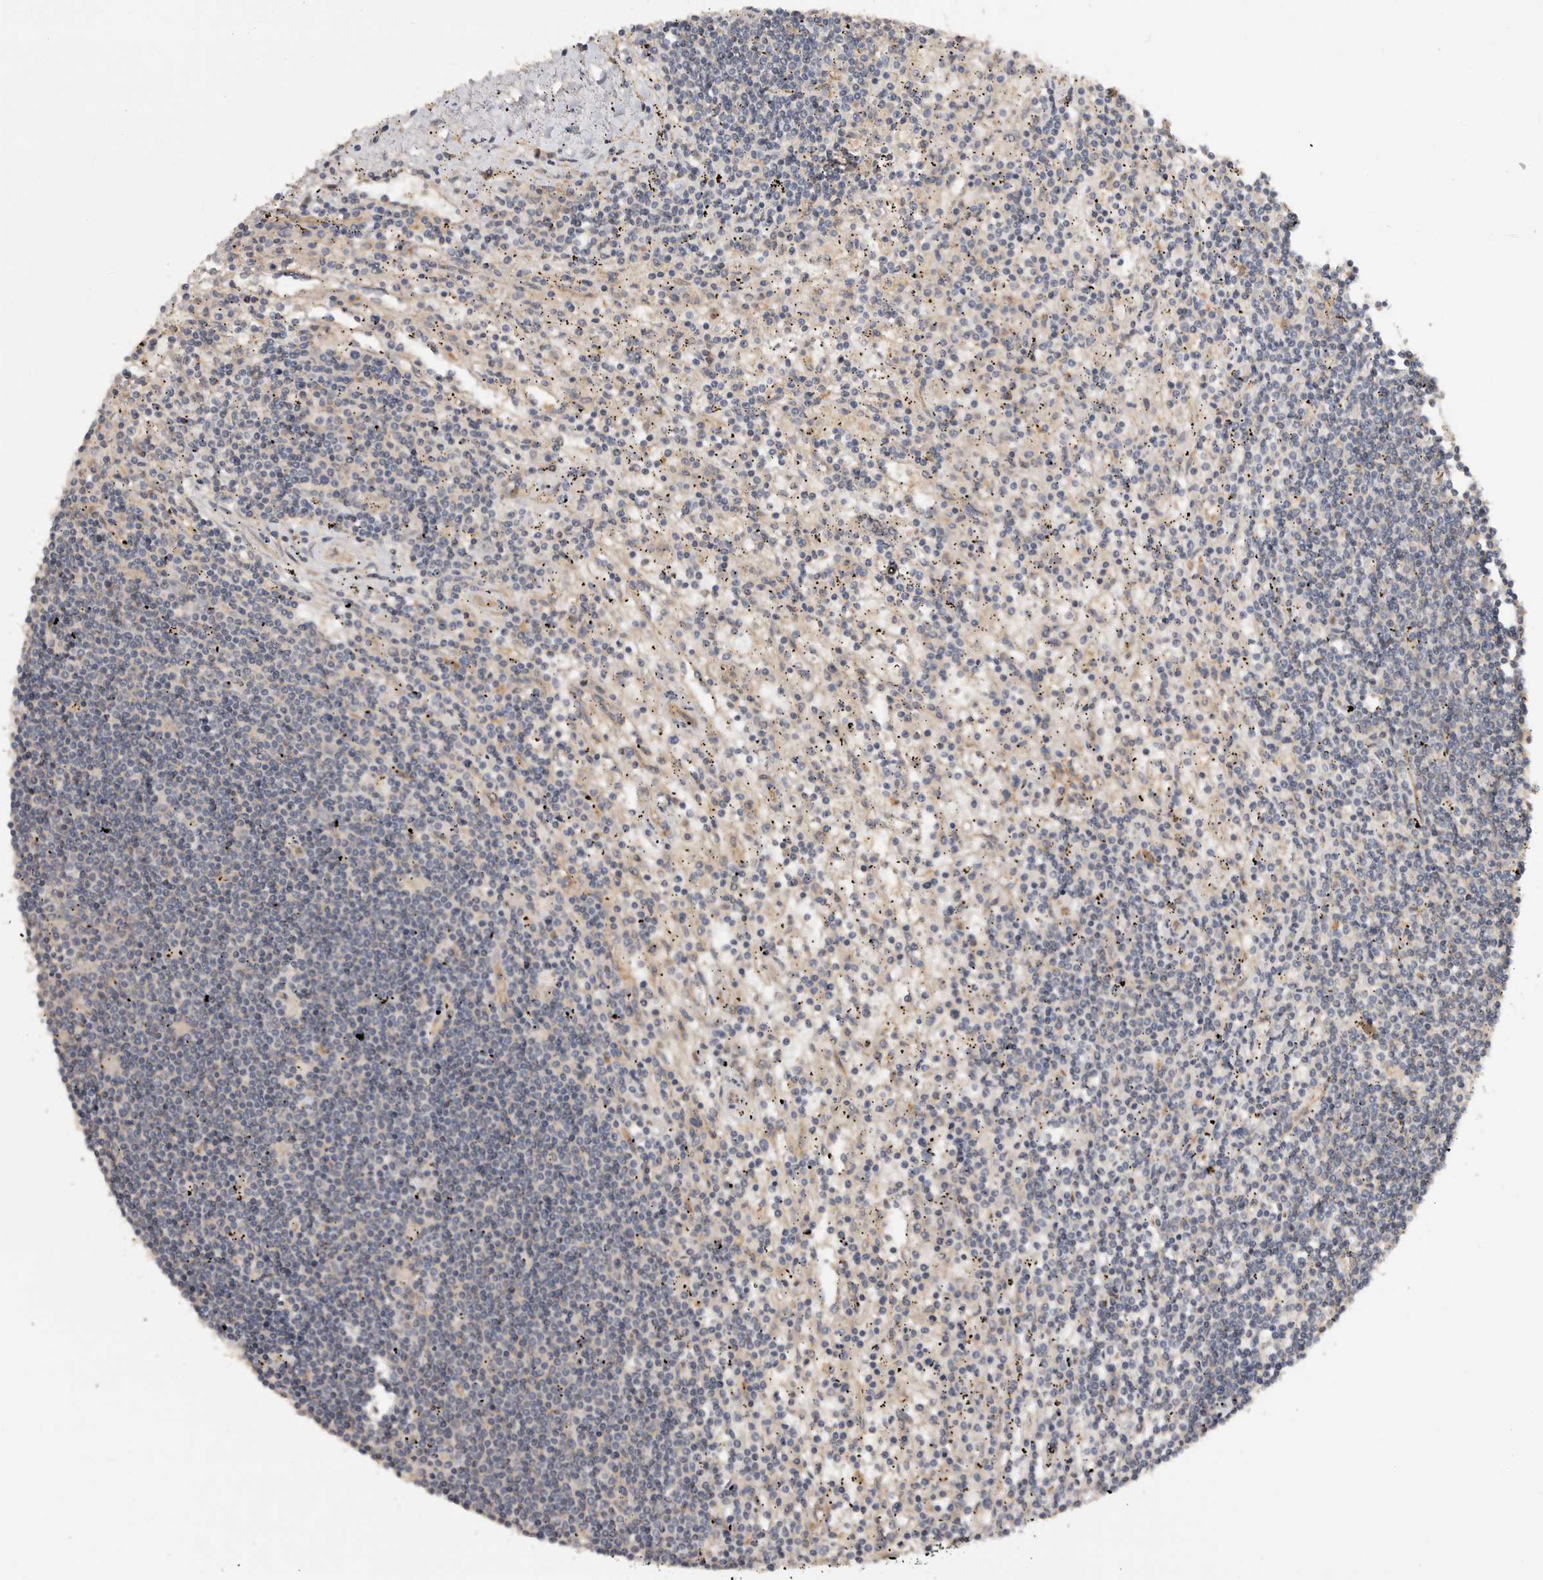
{"staining": {"intensity": "negative", "quantity": "none", "location": "none"}, "tissue": "lymphoma", "cell_type": "Tumor cells", "image_type": "cancer", "snomed": [{"axis": "morphology", "description": "Malignant lymphoma, non-Hodgkin's type, Low grade"}, {"axis": "topography", "description": "Spleen"}], "caption": "High magnification brightfield microscopy of lymphoma stained with DAB (brown) and counterstained with hematoxylin (blue): tumor cells show no significant staining.", "gene": "ZNF232", "patient": {"sex": "male", "age": 76}}